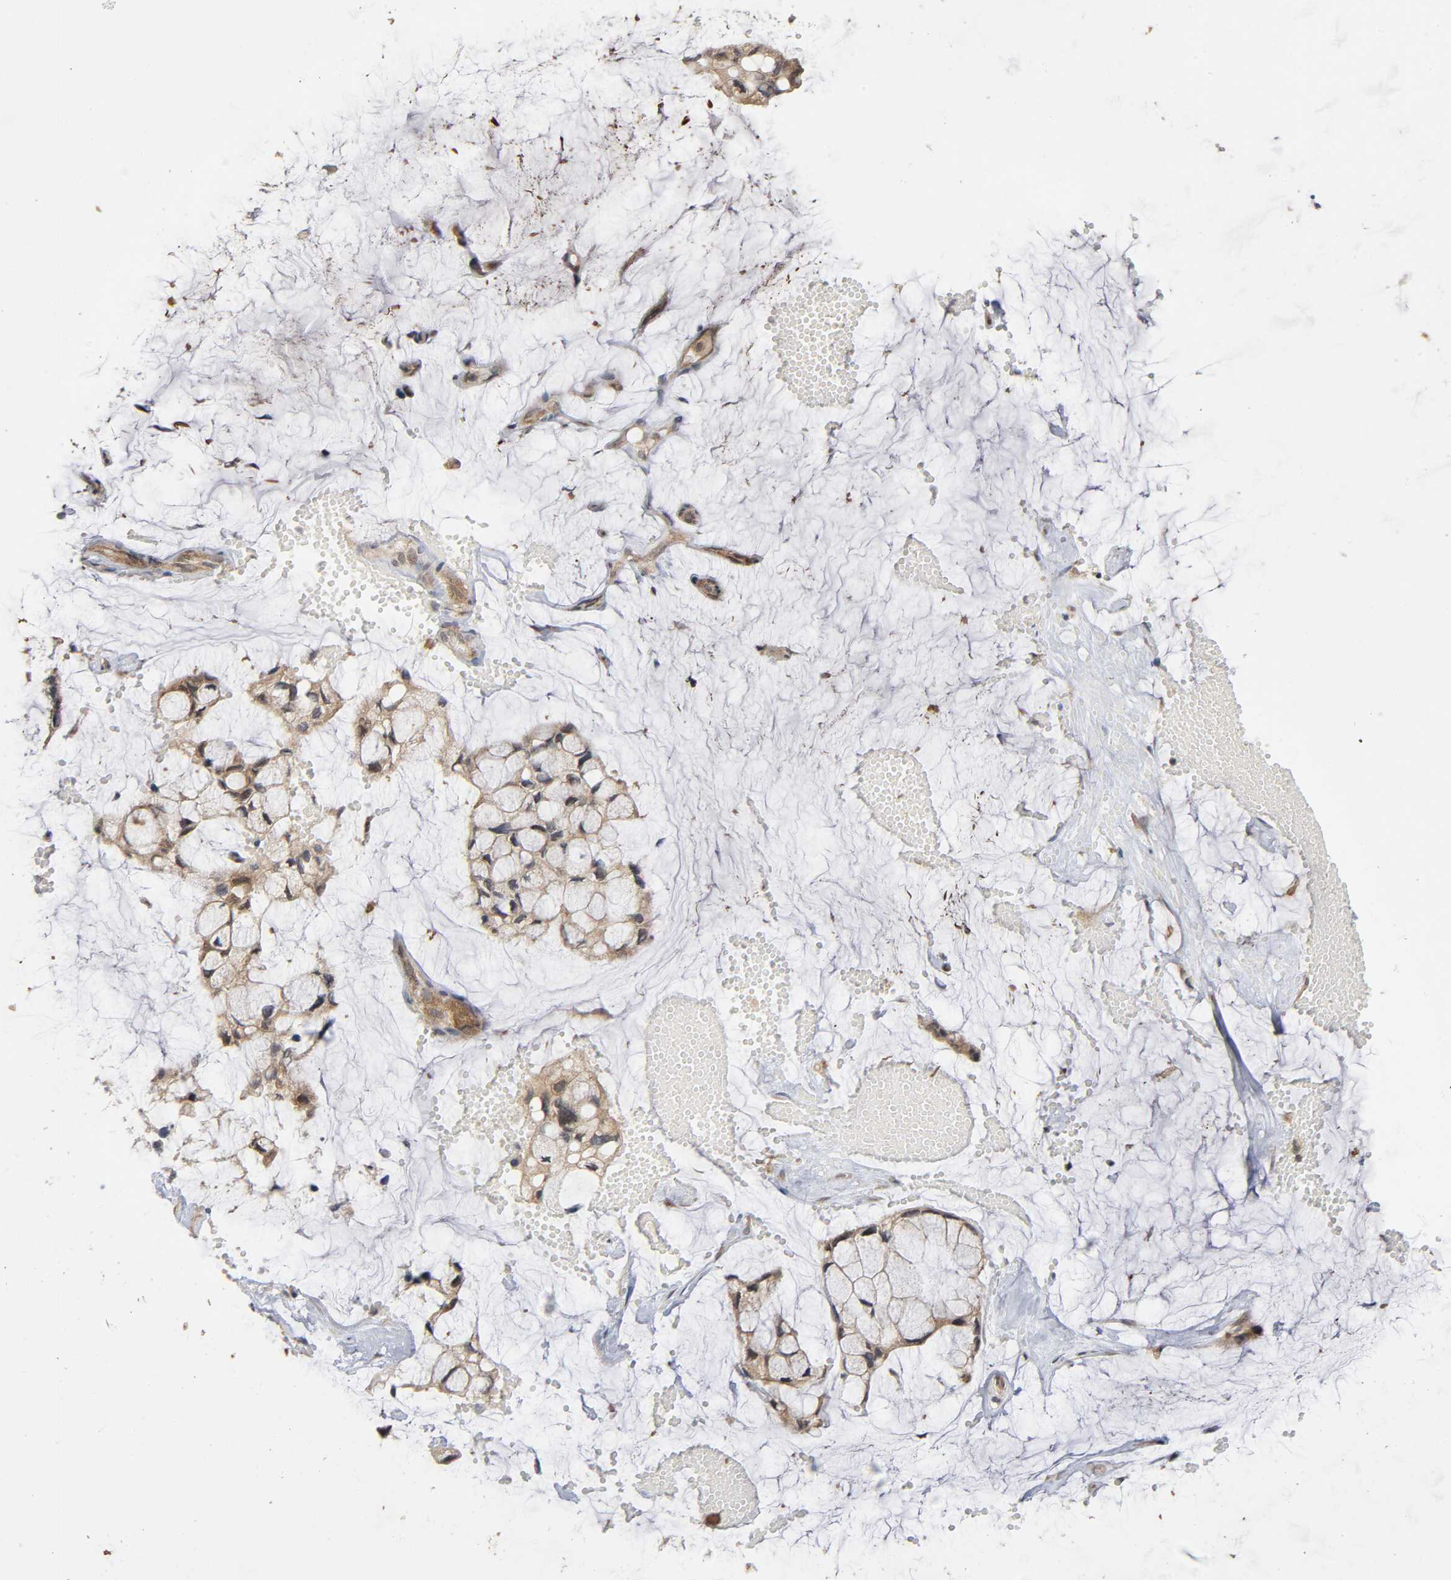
{"staining": {"intensity": "moderate", "quantity": ">75%", "location": "cytoplasmic/membranous"}, "tissue": "ovarian cancer", "cell_type": "Tumor cells", "image_type": "cancer", "snomed": [{"axis": "morphology", "description": "Cystadenocarcinoma, mucinous, NOS"}, {"axis": "topography", "description": "Ovary"}], "caption": "Human ovarian mucinous cystadenocarcinoma stained with a protein marker shows moderate staining in tumor cells.", "gene": "MAPK8", "patient": {"sex": "female", "age": 39}}